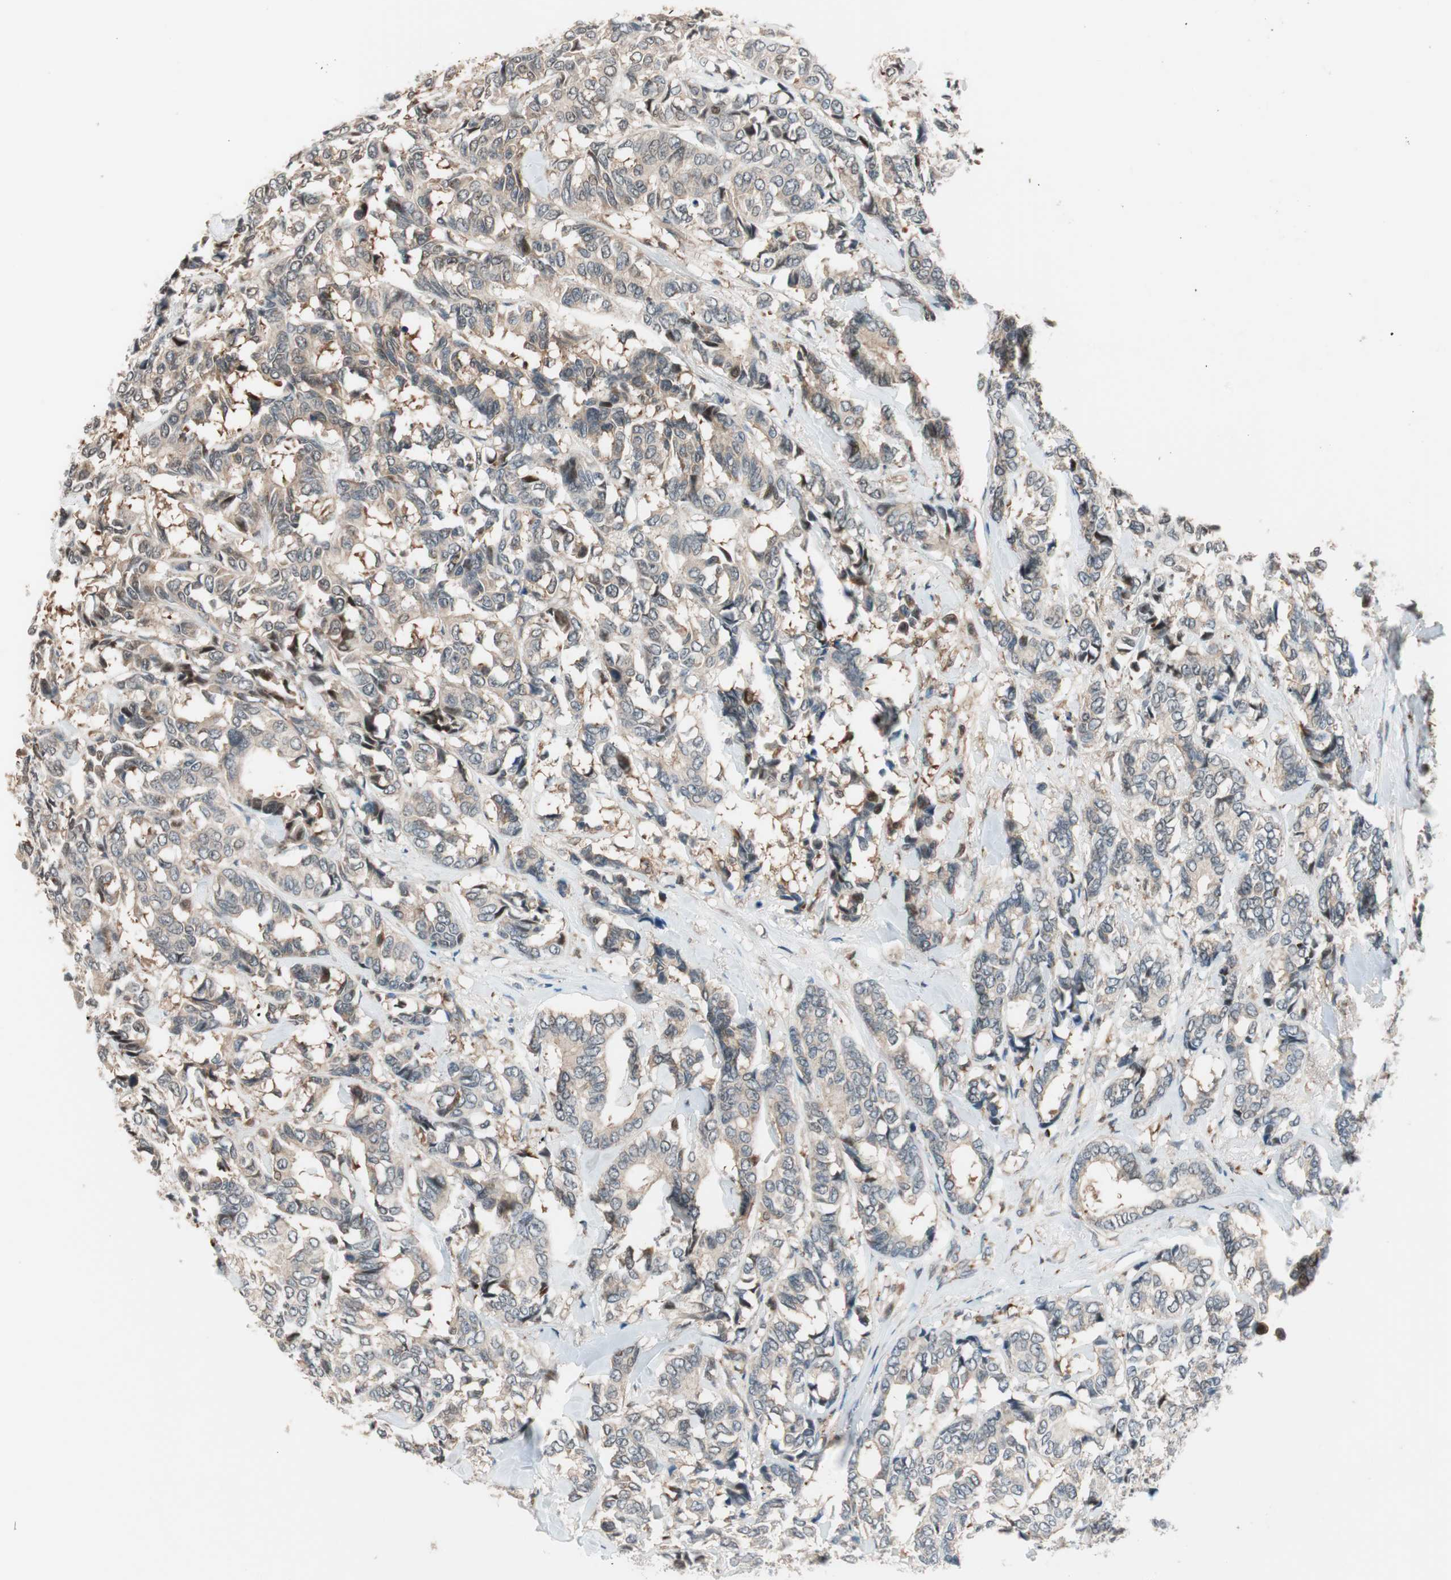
{"staining": {"intensity": "weak", "quantity": "25%-75%", "location": "cytoplasmic/membranous"}, "tissue": "breast cancer", "cell_type": "Tumor cells", "image_type": "cancer", "snomed": [{"axis": "morphology", "description": "Duct carcinoma"}, {"axis": "topography", "description": "Breast"}], "caption": "Immunohistochemical staining of breast cancer (intraductal carcinoma) reveals weak cytoplasmic/membranous protein positivity in about 25%-75% of tumor cells.", "gene": "PIK3R3", "patient": {"sex": "female", "age": 87}}